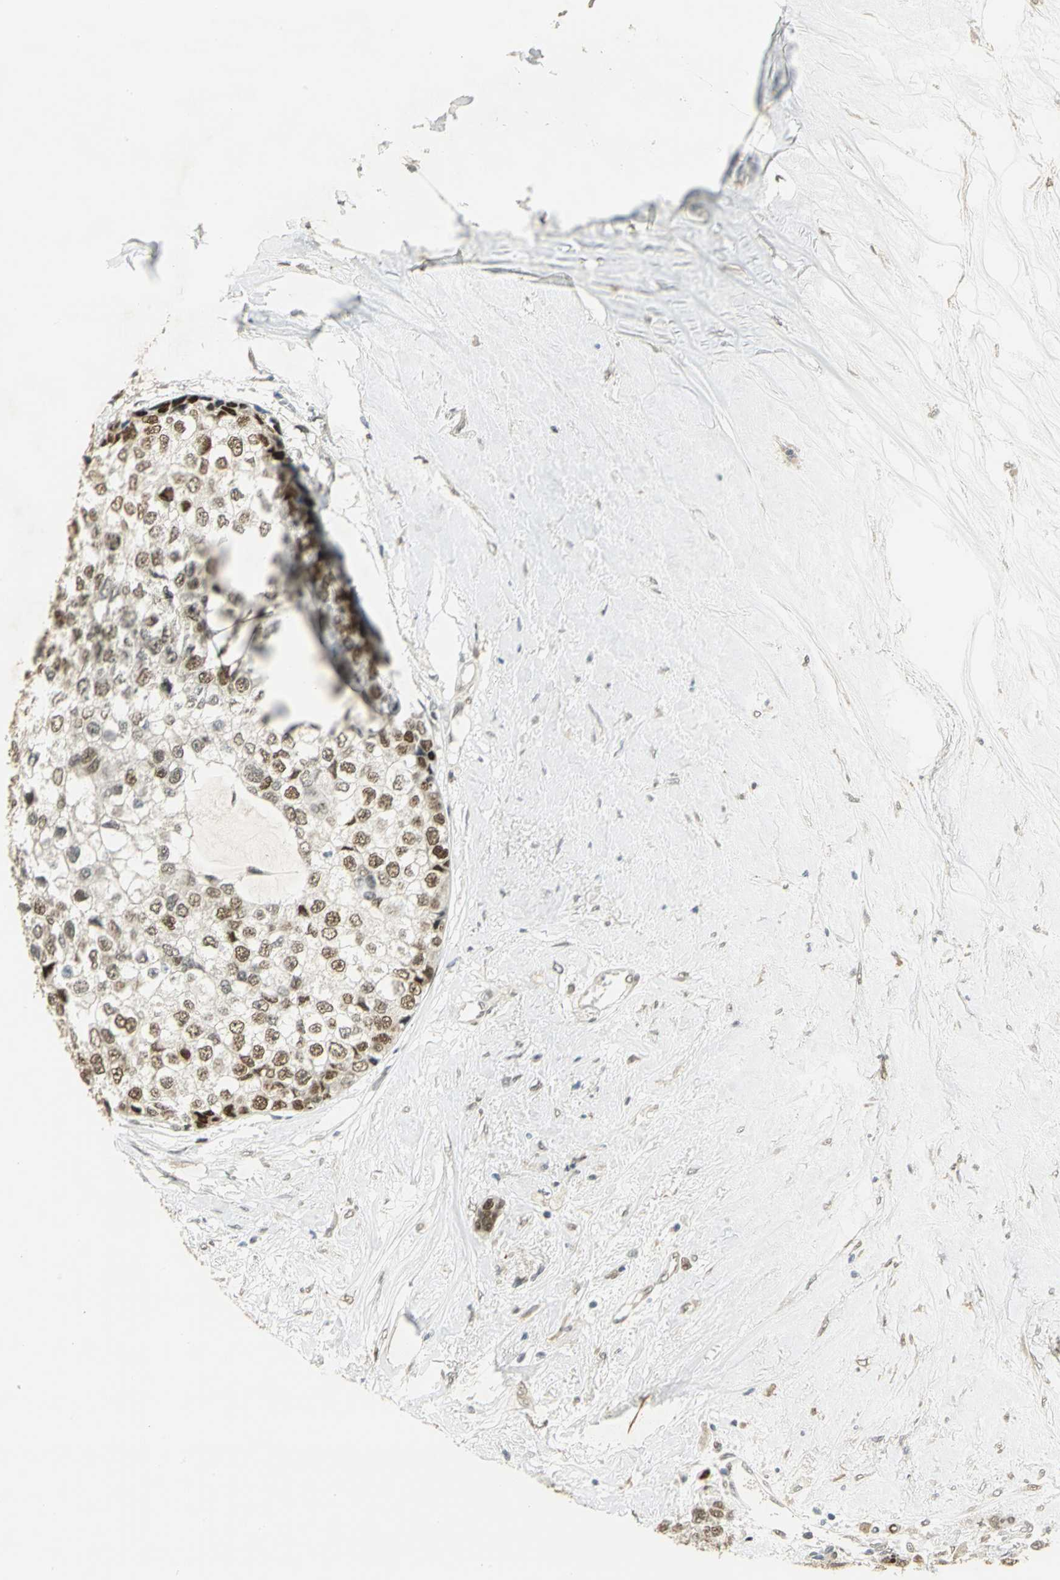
{"staining": {"intensity": "strong", "quantity": ">75%", "location": "nuclear"}, "tissue": "breast cancer", "cell_type": "Tumor cells", "image_type": "cancer", "snomed": [{"axis": "morphology", "description": "Duct carcinoma"}, {"axis": "topography", "description": "Breast"}], "caption": "Breast infiltrating ductal carcinoma was stained to show a protein in brown. There is high levels of strong nuclear expression in about >75% of tumor cells. (brown staining indicates protein expression, while blue staining denotes nuclei).", "gene": "AK6", "patient": {"sex": "female", "age": 51}}